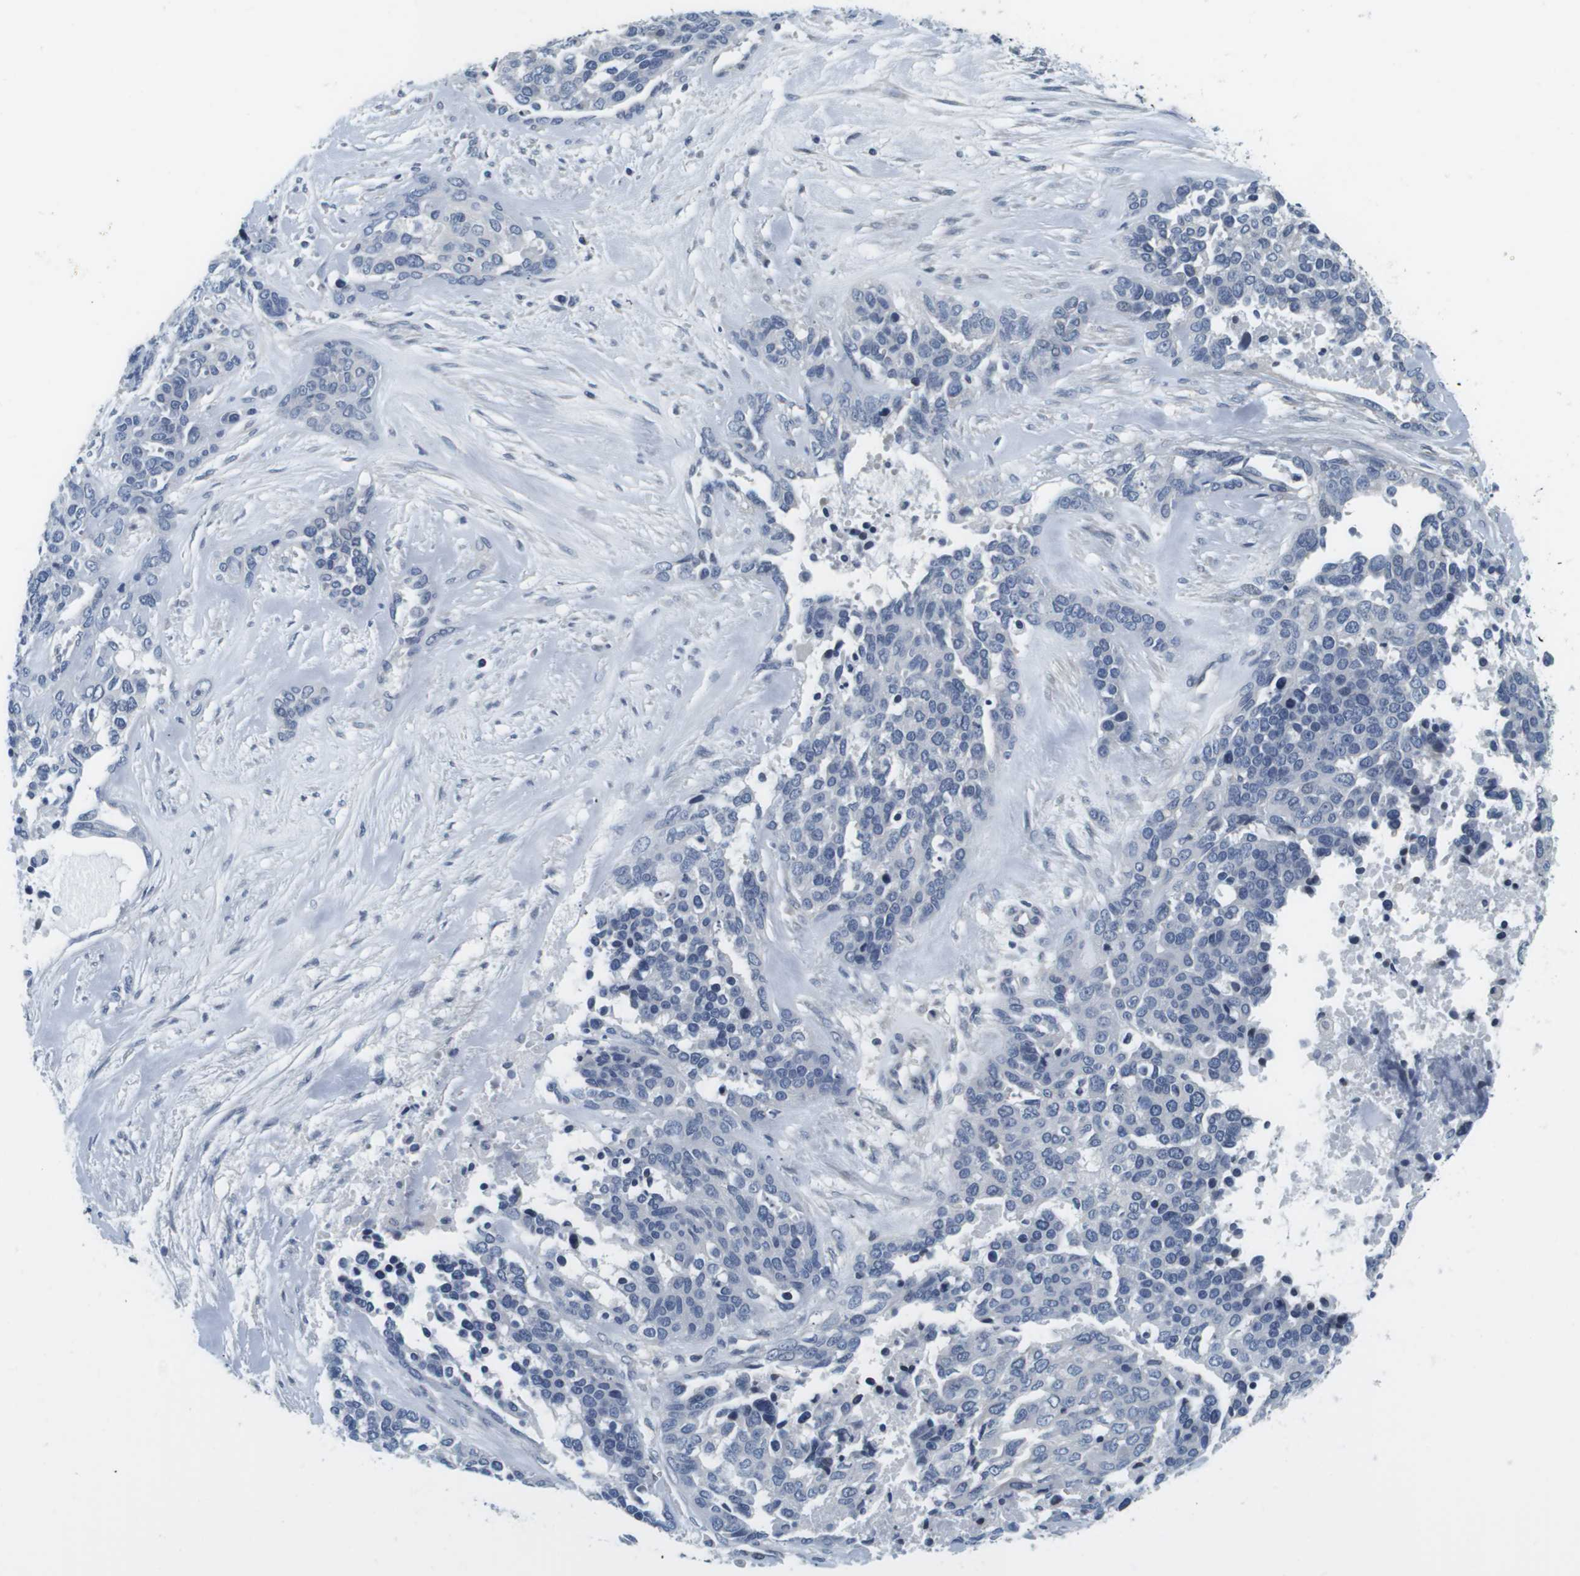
{"staining": {"intensity": "negative", "quantity": "none", "location": "none"}, "tissue": "ovarian cancer", "cell_type": "Tumor cells", "image_type": "cancer", "snomed": [{"axis": "morphology", "description": "Cystadenocarcinoma, serous, NOS"}, {"axis": "topography", "description": "Ovary"}], "caption": "Histopathology image shows no significant protein staining in tumor cells of ovarian cancer (serous cystadenocarcinoma).", "gene": "KCNJ5", "patient": {"sex": "female", "age": 44}}